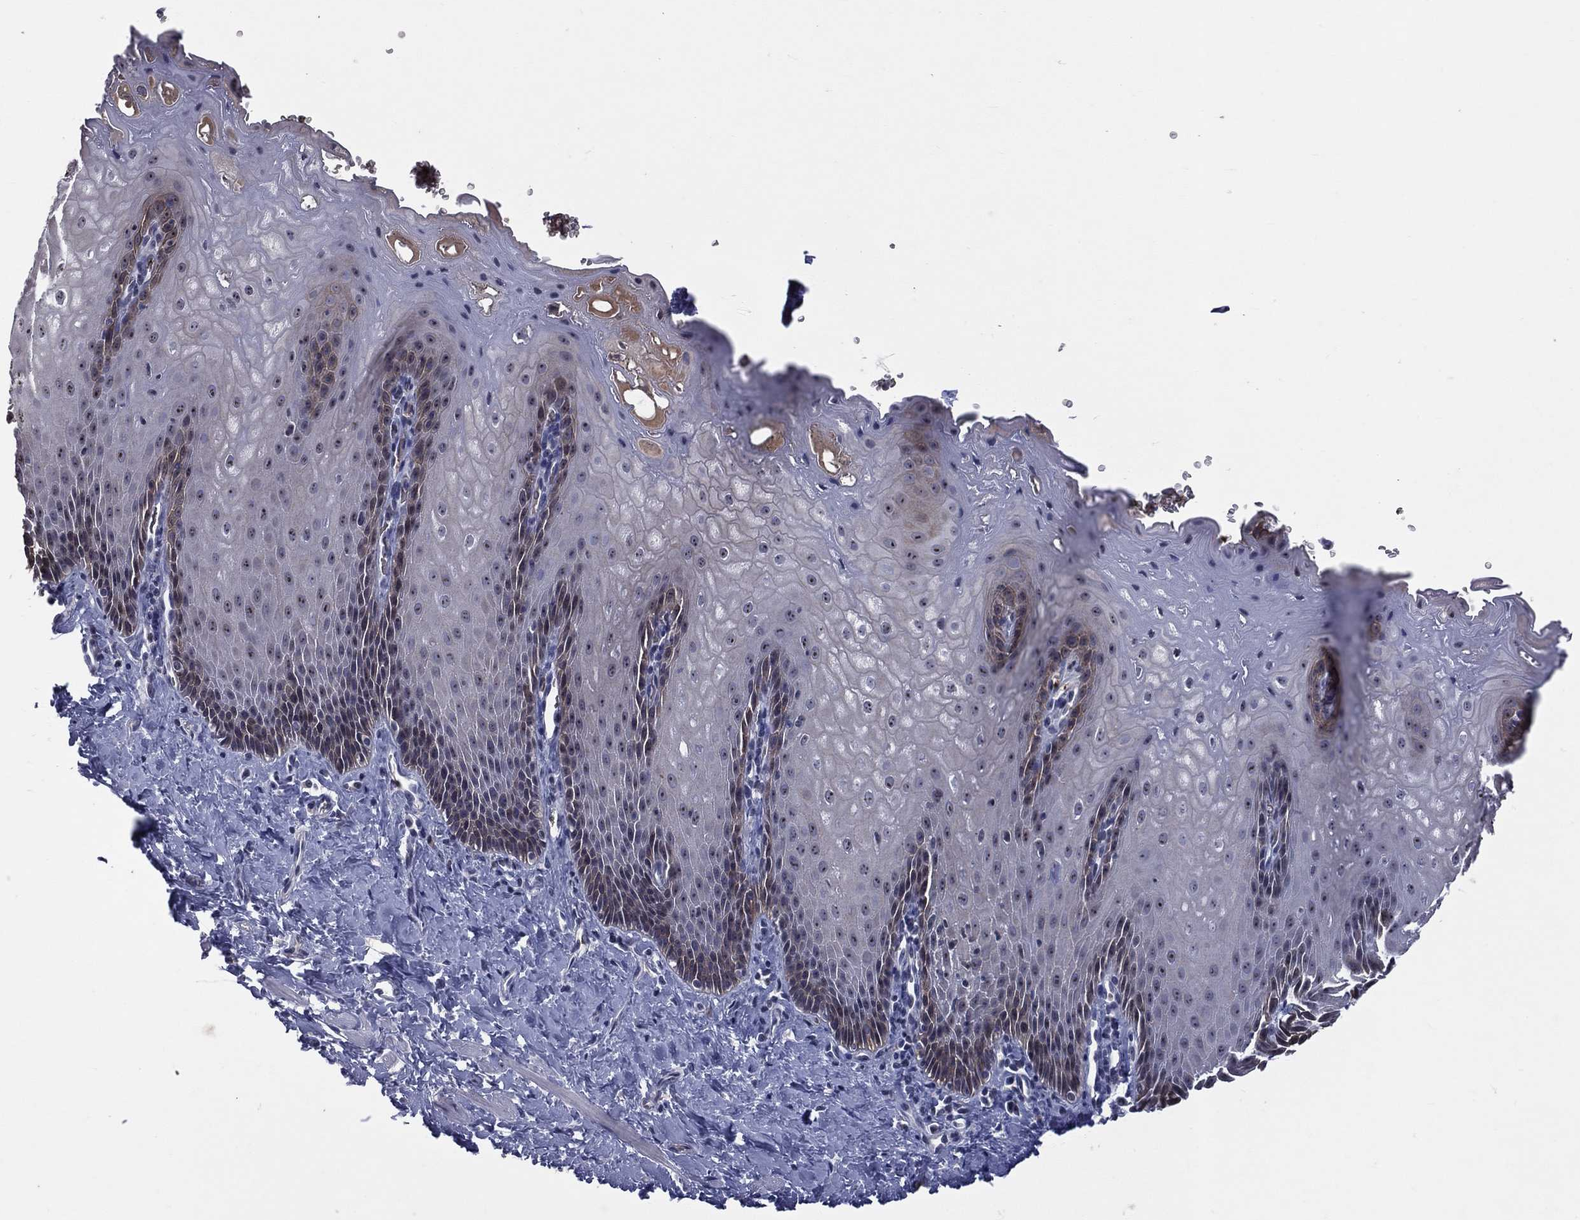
{"staining": {"intensity": "weak", "quantity": "<25%", "location": "cytoplasmic/membranous"}, "tissue": "esophagus", "cell_type": "Squamous epithelial cells", "image_type": "normal", "snomed": [{"axis": "morphology", "description": "Normal tissue, NOS"}, {"axis": "topography", "description": "Esophagus"}], "caption": "Immunohistochemical staining of normal human esophagus displays no significant expression in squamous epithelial cells. (DAB immunohistochemistry (IHC) visualized using brightfield microscopy, high magnification).", "gene": "DSG4", "patient": {"sex": "male", "age": 64}}